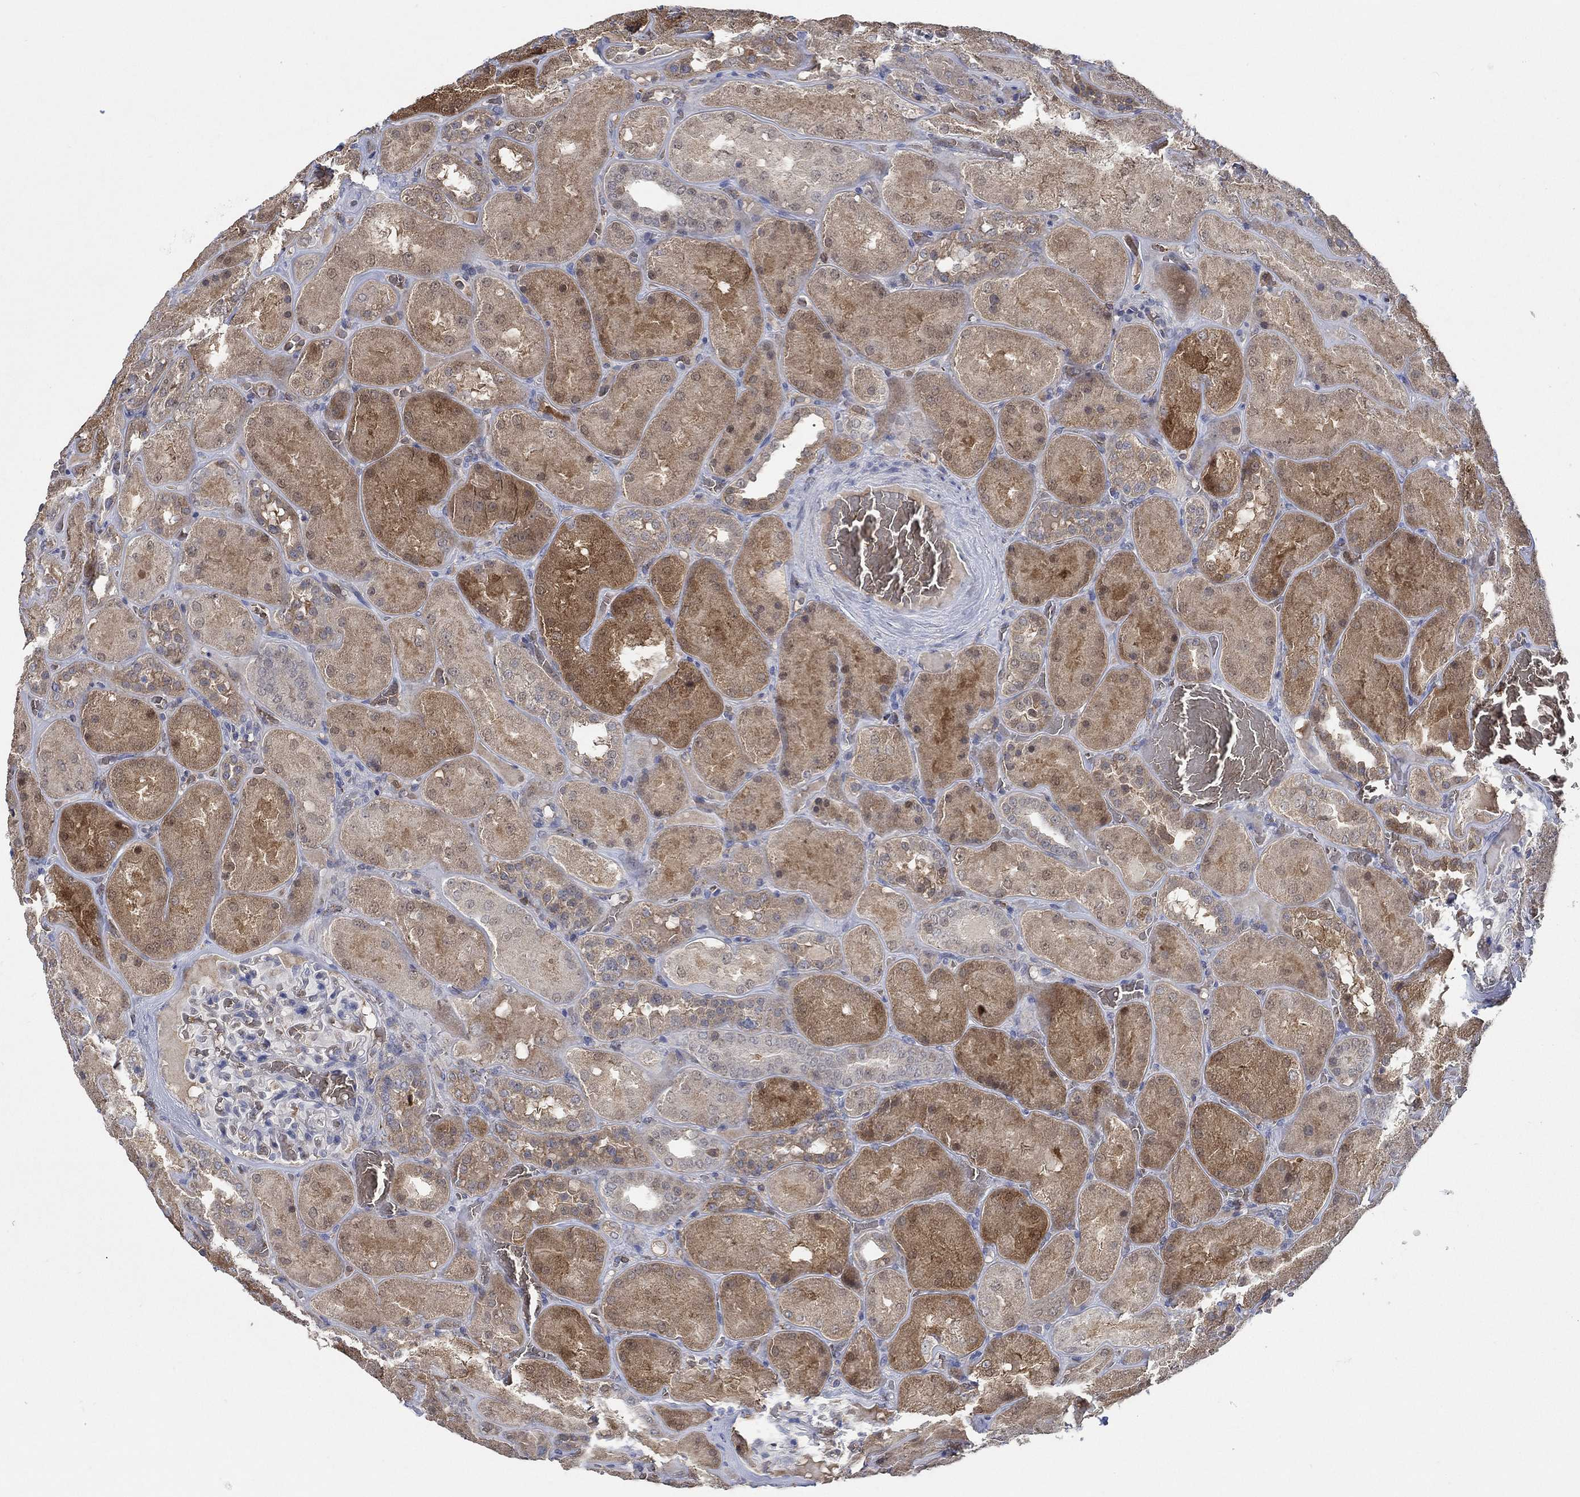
{"staining": {"intensity": "negative", "quantity": "none", "location": "none"}, "tissue": "kidney", "cell_type": "Cells in glomeruli", "image_type": "normal", "snomed": [{"axis": "morphology", "description": "Normal tissue, NOS"}, {"axis": "topography", "description": "Kidney"}], "caption": "A photomicrograph of kidney stained for a protein demonstrates no brown staining in cells in glomeruli. (Brightfield microscopy of DAB (3,3'-diaminobenzidine) immunohistochemistry (IHC) at high magnification).", "gene": "MPP1", "patient": {"sex": "male", "age": 73}}